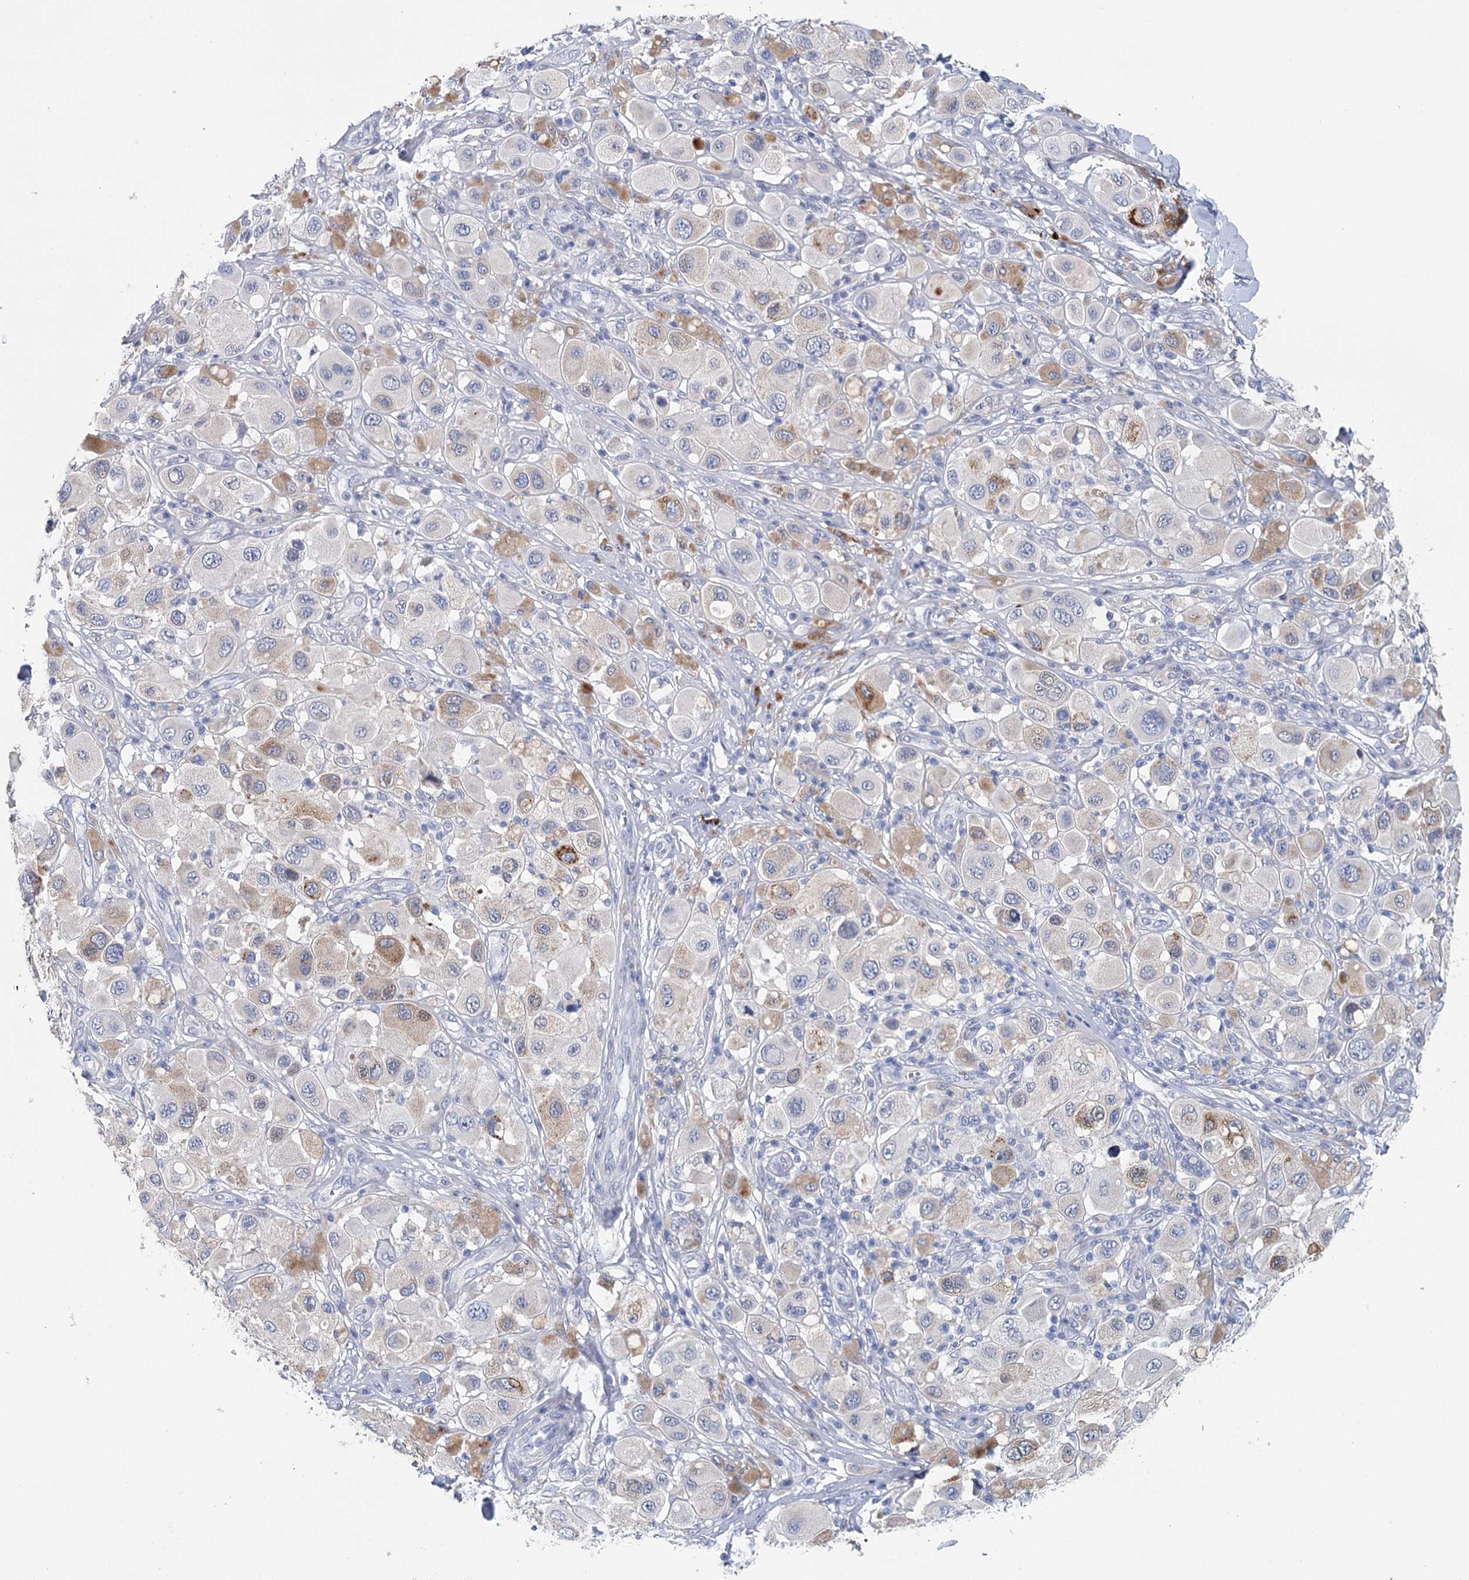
{"staining": {"intensity": "weak", "quantity": "<25%", "location": "cytoplasmic/membranous"}, "tissue": "melanoma", "cell_type": "Tumor cells", "image_type": "cancer", "snomed": [{"axis": "morphology", "description": "Malignant melanoma, Metastatic site"}, {"axis": "topography", "description": "Skin"}], "caption": "Tumor cells show no significant expression in malignant melanoma (metastatic site).", "gene": "METTL7B", "patient": {"sex": "male", "age": 41}}